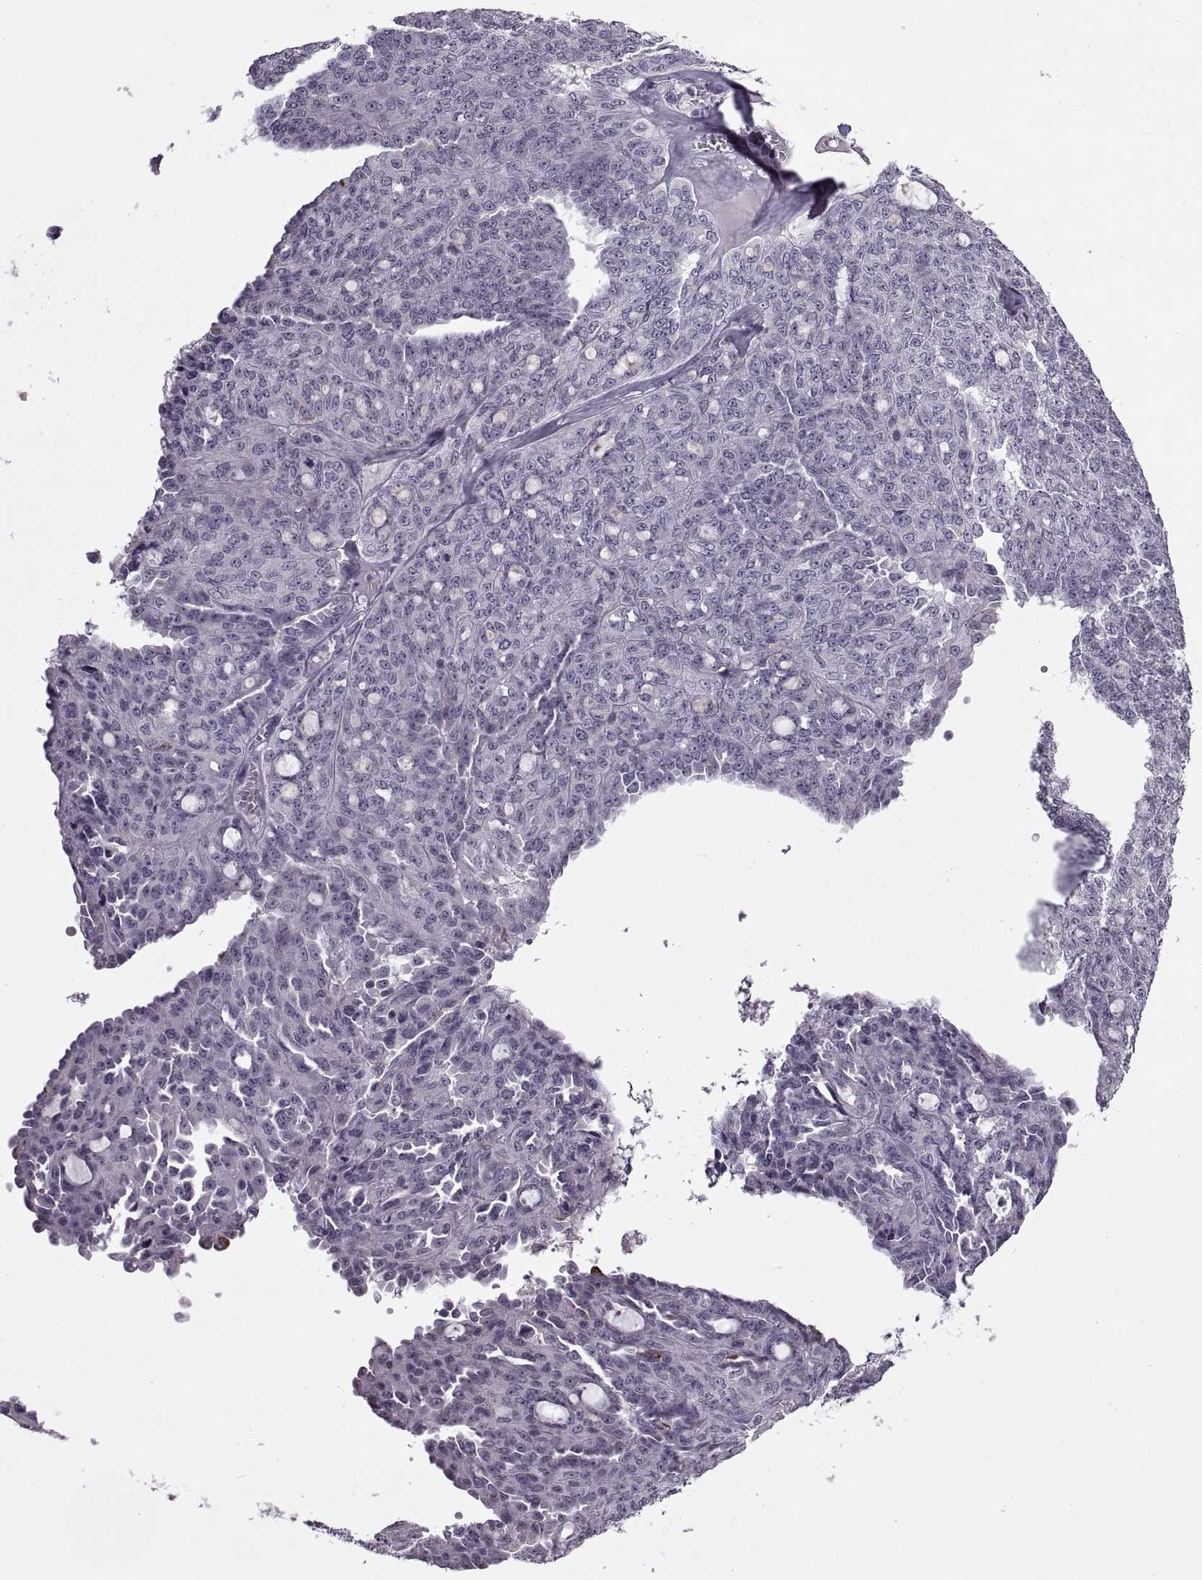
{"staining": {"intensity": "negative", "quantity": "none", "location": "none"}, "tissue": "ovarian cancer", "cell_type": "Tumor cells", "image_type": "cancer", "snomed": [{"axis": "morphology", "description": "Cystadenocarcinoma, serous, NOS"}, {"axis": "topography", "description": "Ovary"}], "caption": "Human ovarian cancer stained for a protein using immunohistochemistry (IHC) shows no expression in tumor cells.", "gene": "OTP", "patient": {"sex": "female", "age": 71}}